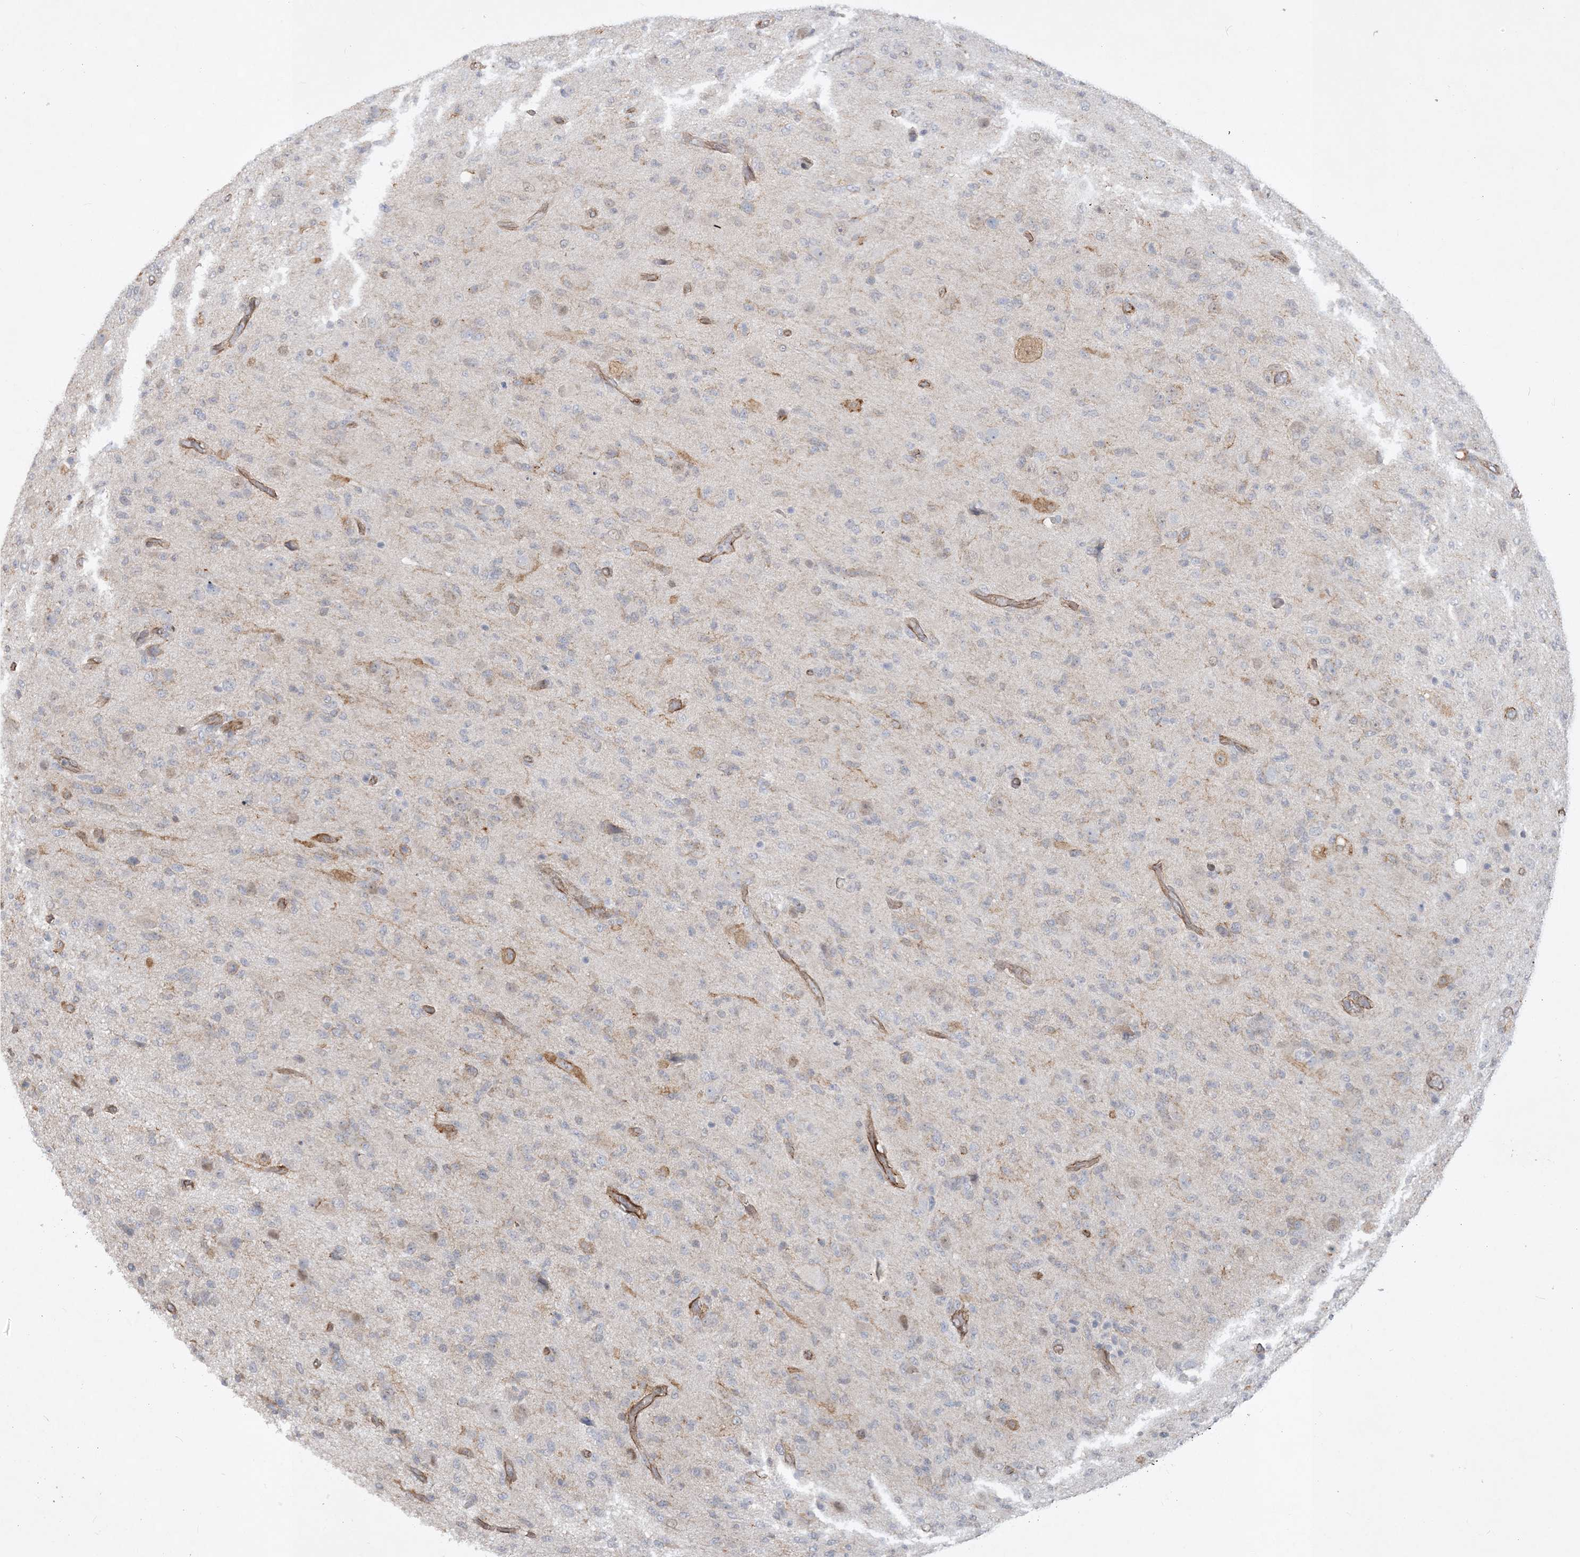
{"staining": {"intensity": "negative", "quantity": "none", "location": "none"}, "tissue": "glioma", "cell_type": "Tumor cells", "image_type": "cancer", "snomed": [{"axis": "morphology", "description": "Glioma, malignant, High grade"}, {"axis": "topography", "description": "Brain"}], "caption": "There is no significant staining in tumor cells of glioma.", "gene": "RAI14", "patient": {"sex": "female", "age": 57}}